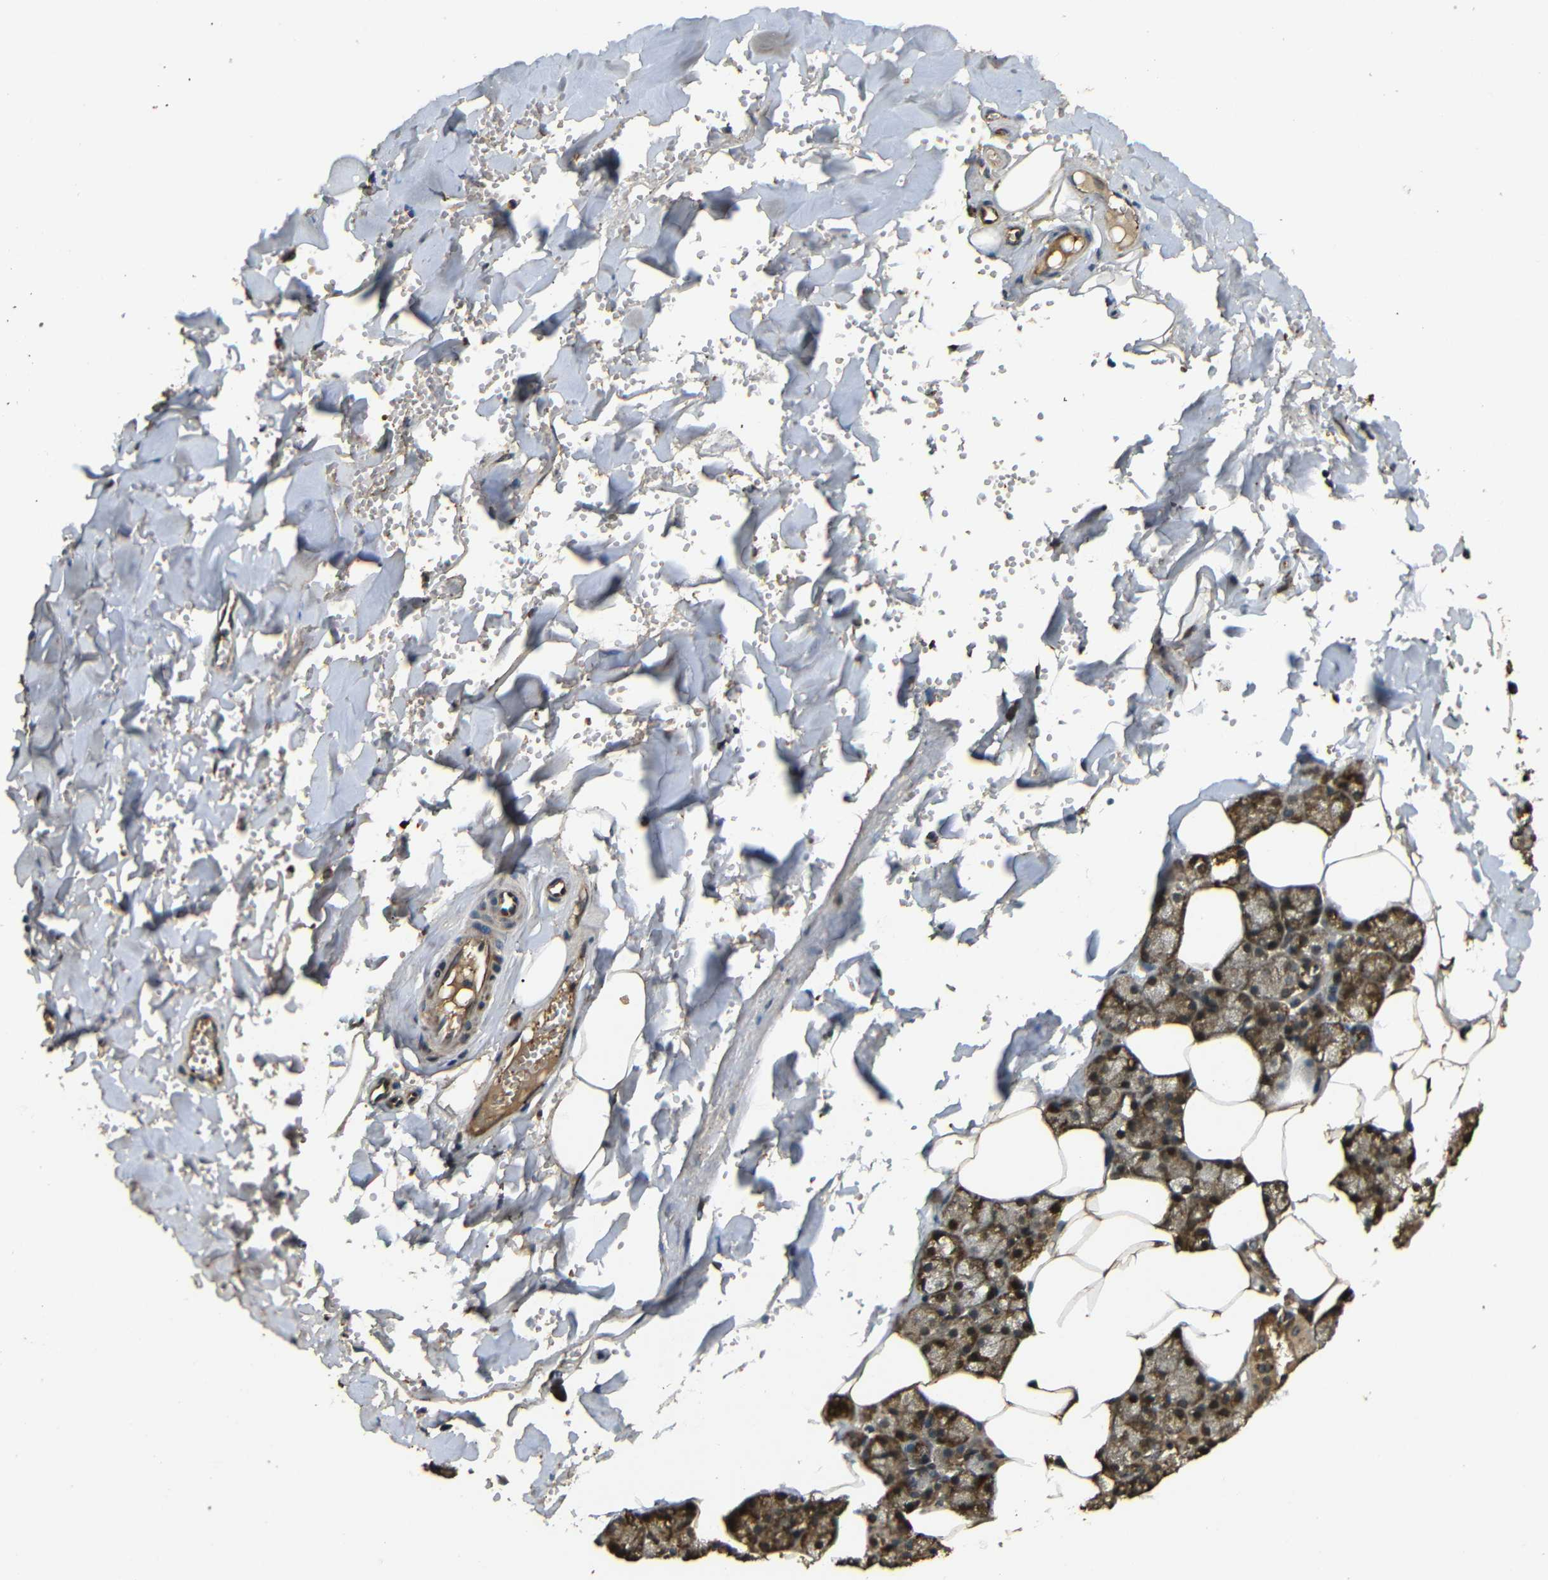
{"staining": {"intensity": "moderate", "quantity": ">75%", "location": "cytoplasmic/membranous"}, "tissue": "salivary gland", "cell_type": "Glandular cells", "image_type": "normal", "snomed": [{"axis": "morphology", "description": "Normal tissue, NOS"}, {"axis": "topography", "description": "Salivary gland"}], "caption": "Protein analysis of normal salivary gland exhibits moderate cytoplasmic/membranous expression in approximately >75% of glandular cells.", "gene": "ATP7A", "patient": {"sex": "male", "age": 62}}